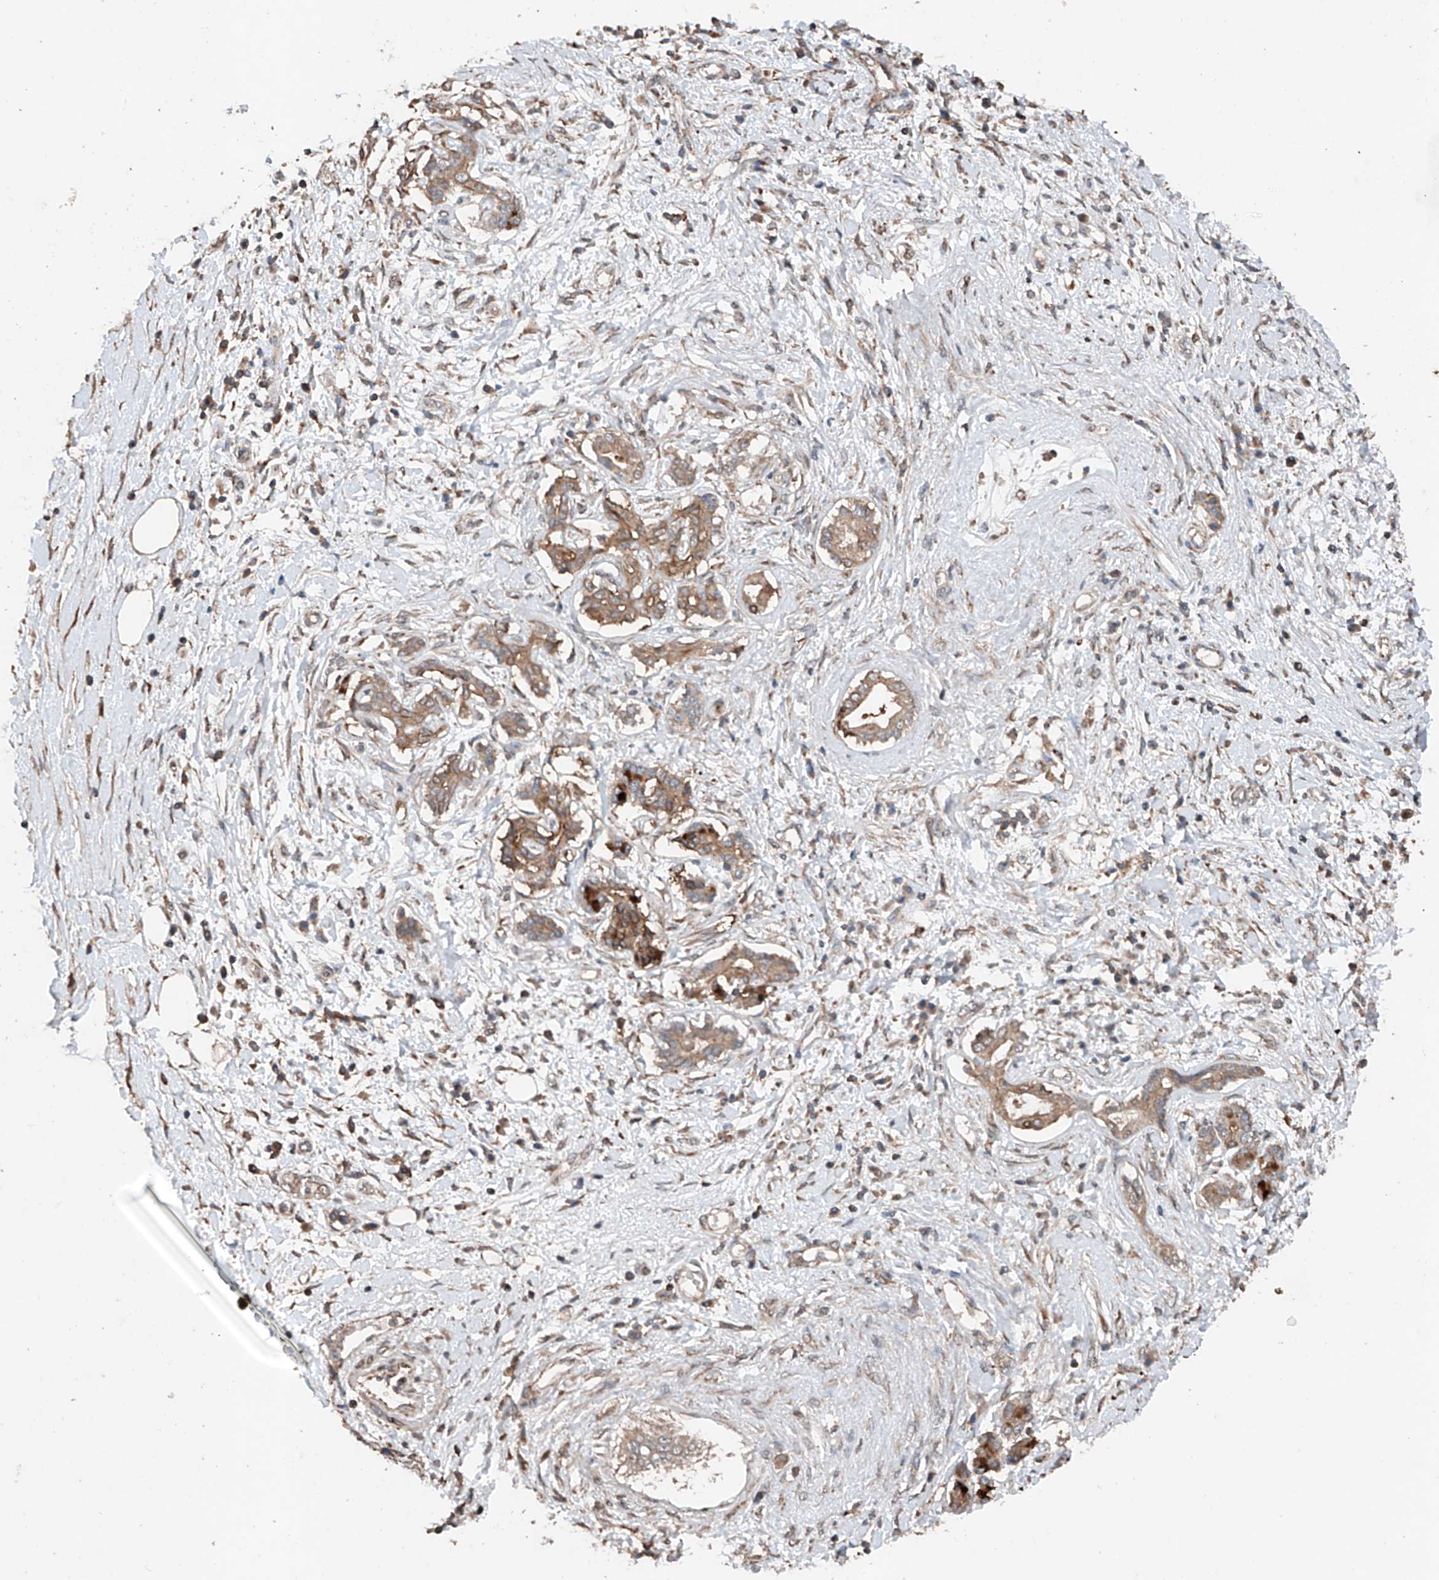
{"staining": {"intensity": "moderate", "quantity": ">75%", "location": "cytoplasmic/membranous"}, "tissue": "pancreatic cancer", "cell_type": "Tumor cells", "image_type": "cancer", "snomed": [{"axis": "morphology", "description": "Adenocarcinoma, NOS"}, {"axis": "topography", "description": "Pancreas"}], "caption": "High-magnification brightfield microscopy of adenocarcinoma (pancreatic) stained with DAB (brown) and counterstained with hematoxylin (blue). tumor cells exhibit moderate cytoplasmic/membranous staining is appreciated in about>75% of cells. (DAB IHC, brown staining for protein, blue staining for nuclei).", "gene": "AP4B1", "patient": {"sex": "female", "age": 56}}